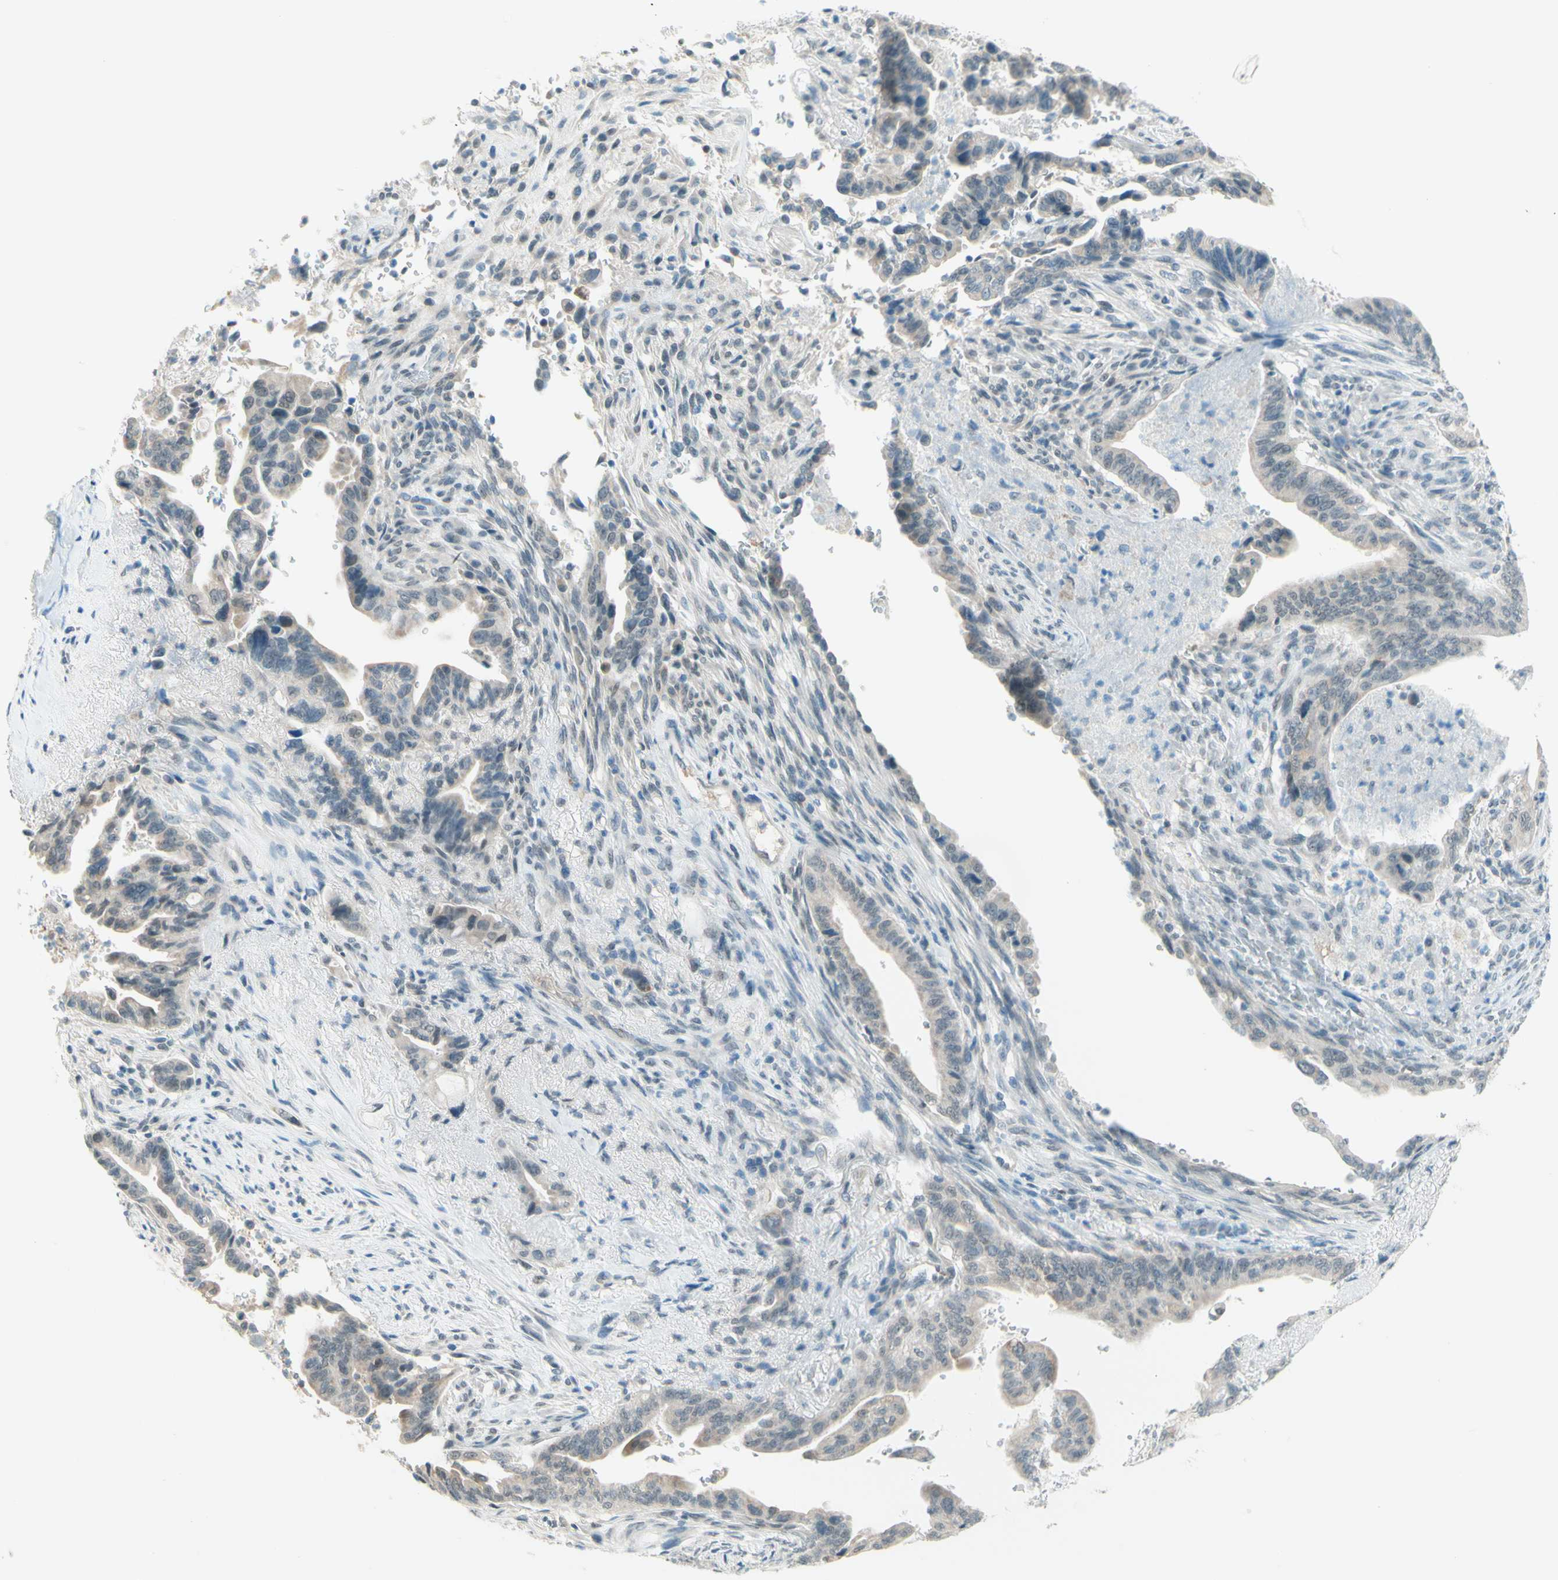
{"staining": {"intensity": "weak", "quantity": "<25%", "location": "cytoplasmic/membranous,nuclear"}, "tissue": "pancreatic cancer", "cell_type": "Tumor cells", "image_type": "cancer", "snomed": [{"axis": "morphology", "description": "Adenocarcinoma, NOS"}, {"axis": "topography", "description": "Pancreas"}], "caption": "Human pancreatic cancer (adenocarcinoma) stained for a protein using IHC demonstrates no positivity in tumor cells.", "gene": "JPH1", "patient": {"sex": "male", "age": 70}}